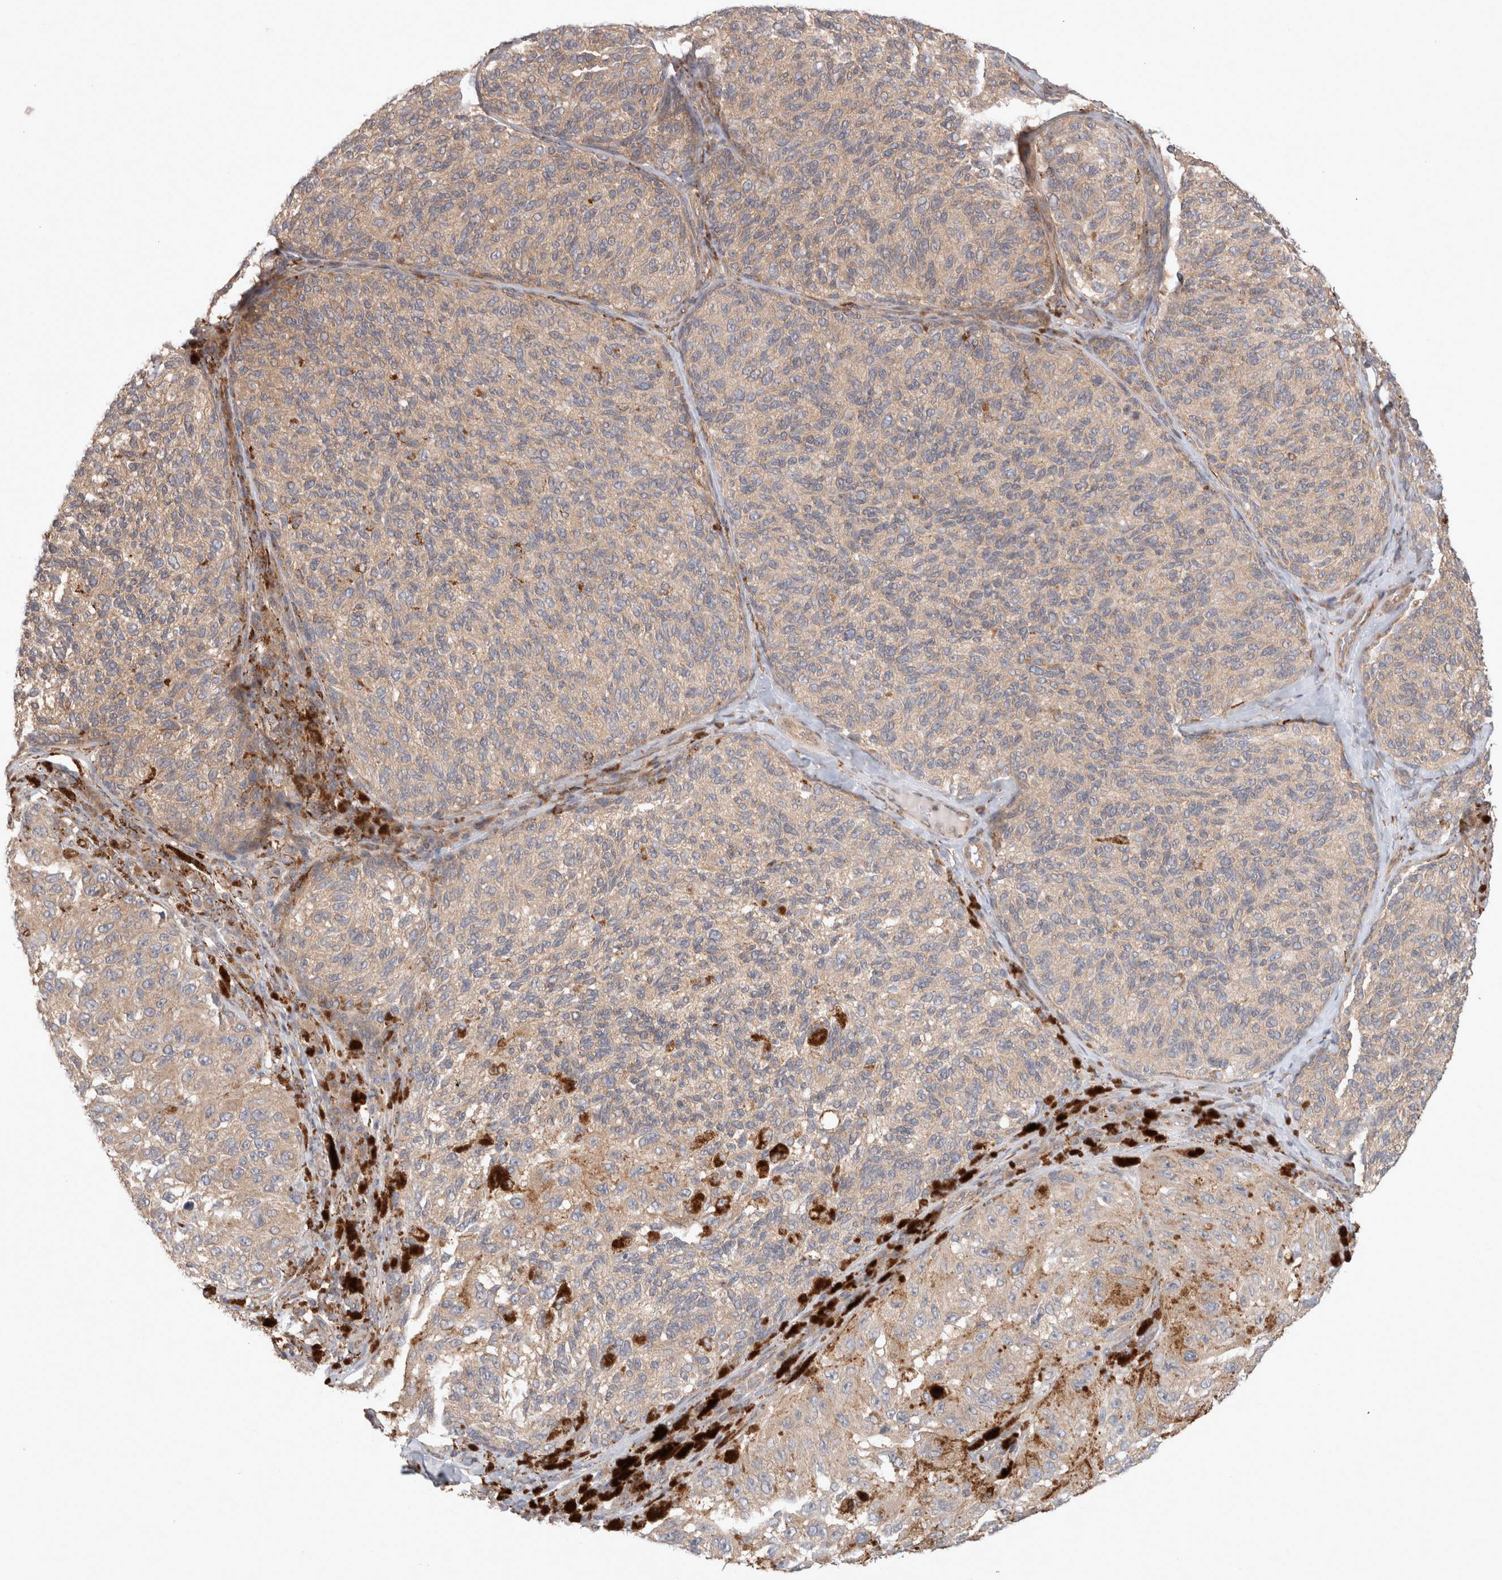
{"staining": {"intensity": "weak", "quantity": "25%-75%", "location": "cytoplasmic/membranous"}, "tissue": "melanoma", "cell_type": "Tumor cells", "image_type": "cancer", "snomed": [{"axis": "morphology", "description": "Malignant melanoma, NOS"}, {"axis": "topography", "description": "Skin"}], "caption": "A low amount of weak cytoplasmic/membranous expression is appreciated in about 25%-75% of tumor cells in malignant melanoma tissue. (IHC, brightfield microscopy, high magnification).", "gene": "HROB", "patient": {"sex": "female", "age": 73}}